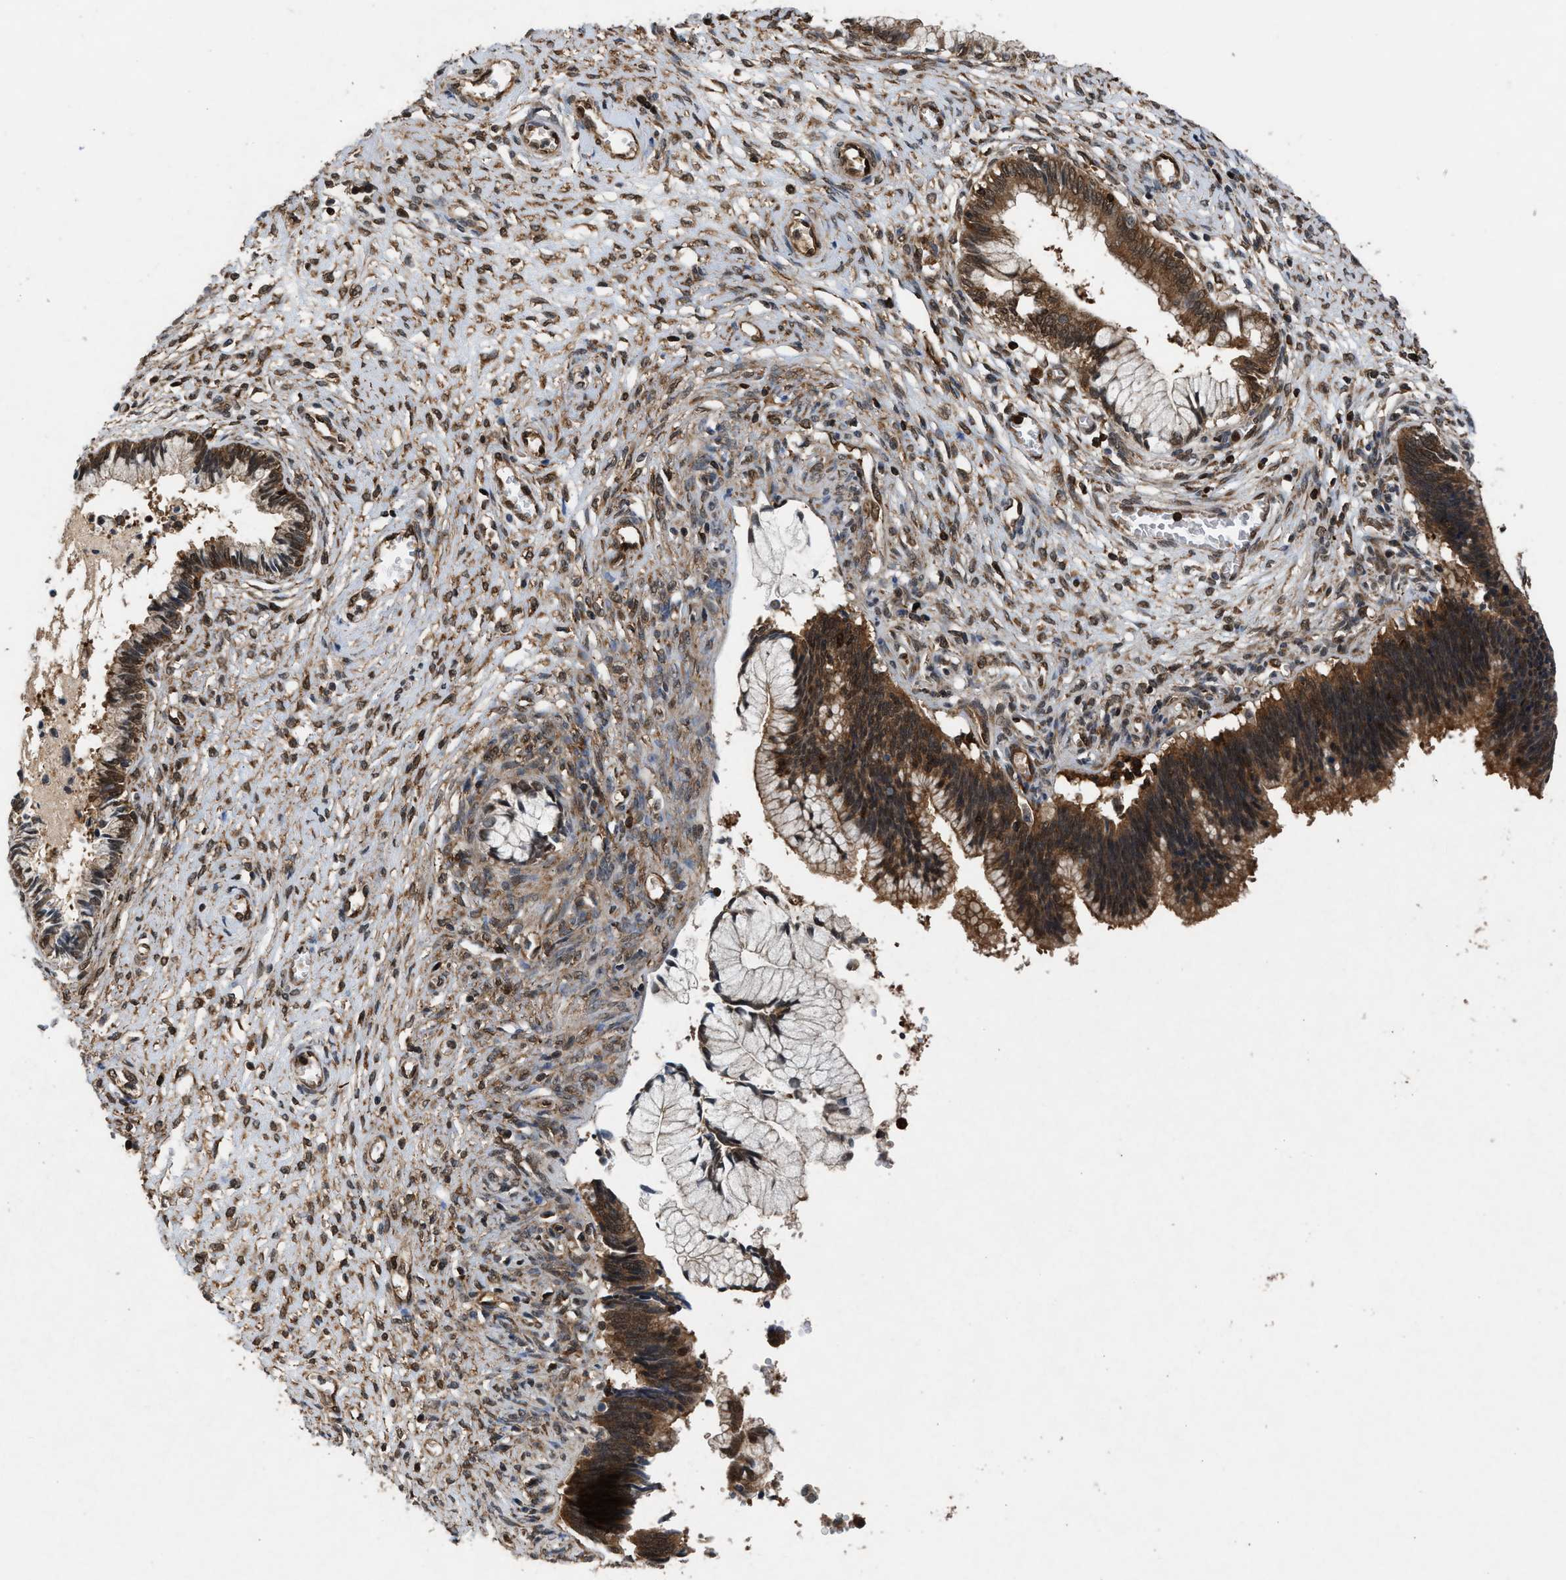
{"staining": {"intensity": "strong", "quantity": ">75%", "location": "cytoplasmic/membranous,nuclear"}, "tissue": "cervical cancer", "cell_type": "Tumor cells", "image_type": "cancer", "snomed": [{"axis": "morphology", "description": "Adenocarcinoma, NOS"}, {"axis": "topography", "description": "Cervix"}], "caption": "Immunohistochemistry (IHC) image of neoplastic tissue: human cervical adenocarcinoma stained using immunohistochemistry (IHC) exhibits high levels of strong protein expression localized specifically in the cytoplasmic/membranous and nuclear of tumor cells, appearing as a cytoplasmic/membranous and nuclear brown color.", "gene": "OXSR1", "patient": {"sex": "female", "age": 44}}